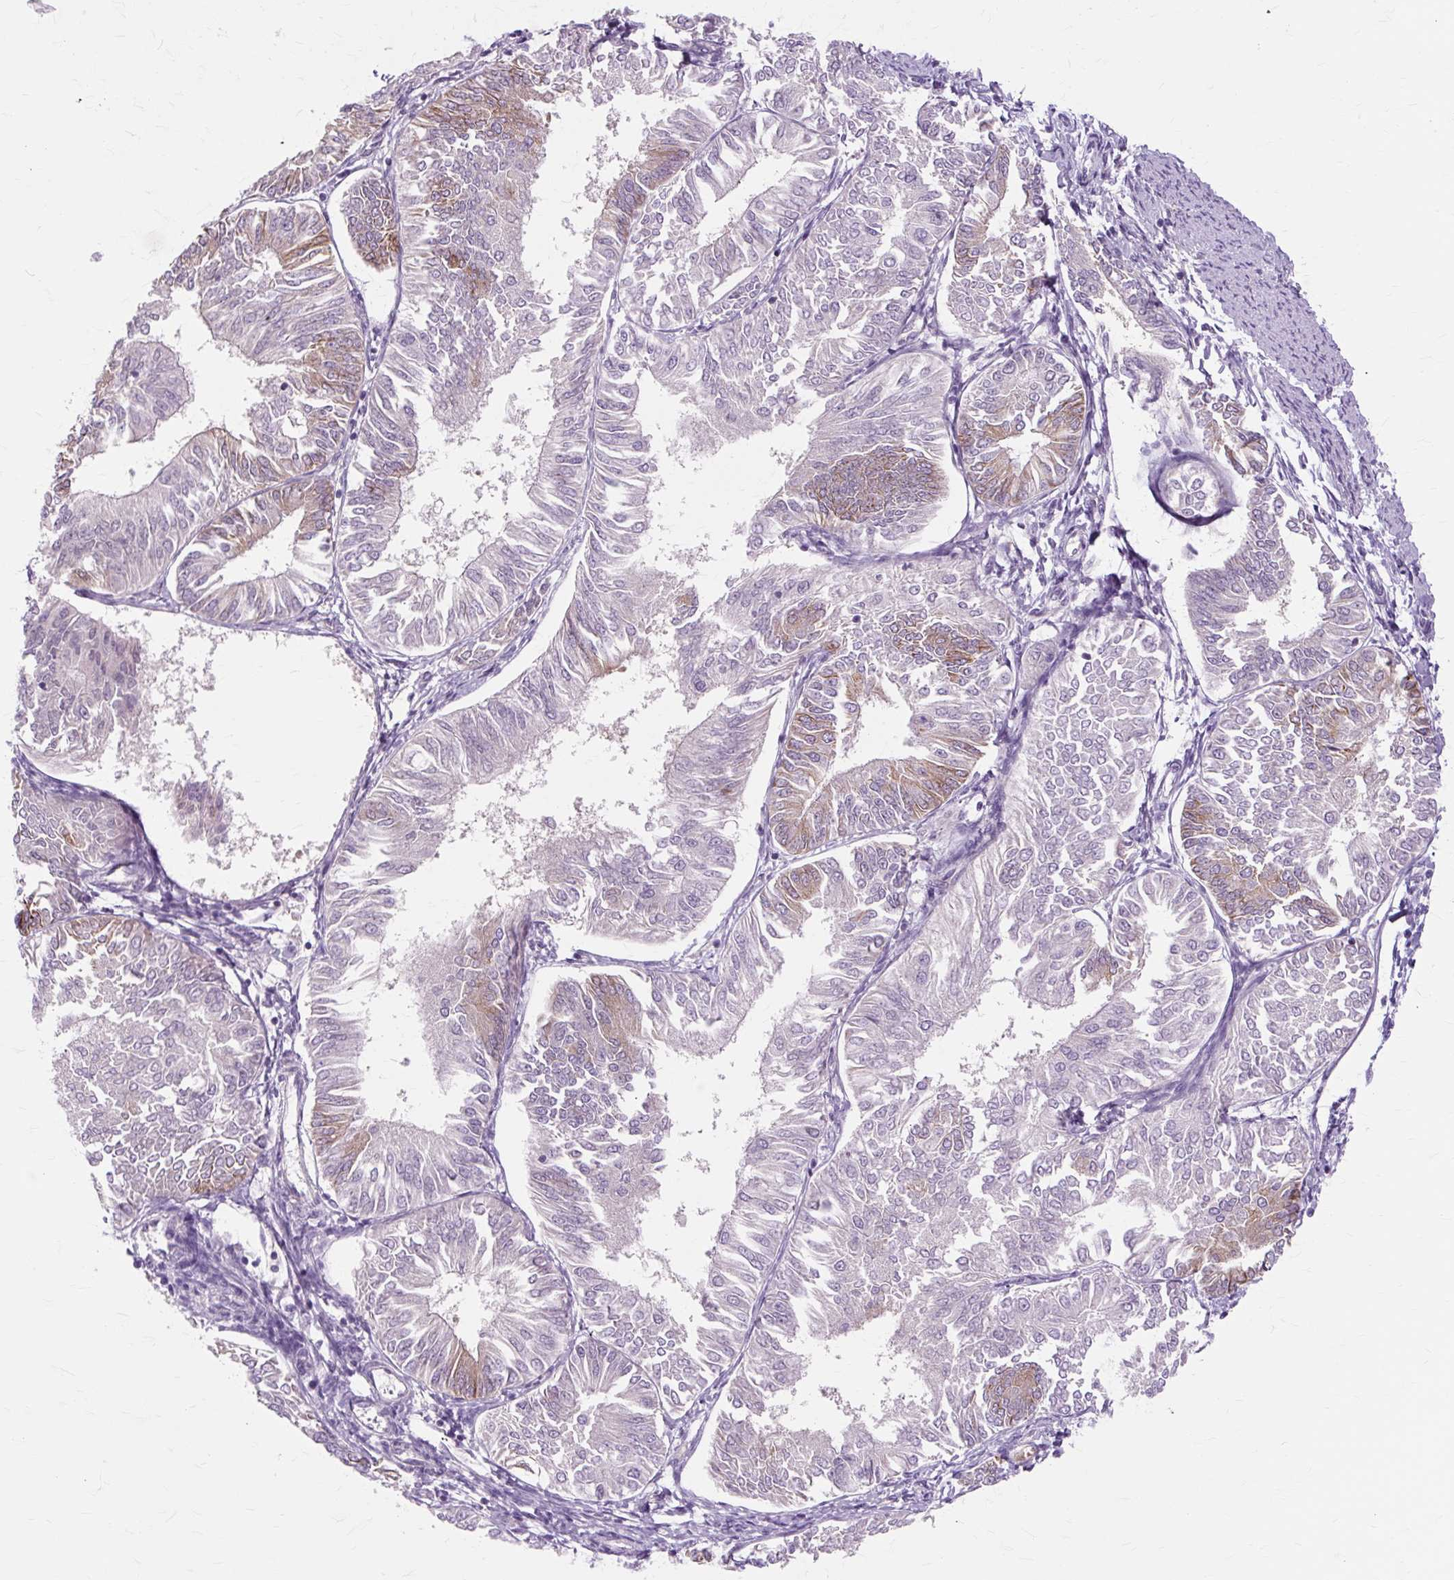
{"staining": {"intensity": "moderate", "quantity": "<25%", "location": "cytoplasmic/membranous"}, "tissue": "endometrial cancer", "cell_type": "Tumor cells", "image_type": "cancer", "snomed": [{"axis": "morphology", "description": "Adenocarcinoma, NOS"}, {"axis": "topography", "description": "Endometrium"}], "caption": "Protein staining shows moderate cytoplasmic/membranous expression in about <25% of tumor cells in endometrial cancer (adenocarcinoma).", "gene": "ZNF35", "patient": {"sex": "female", "age": 58}}